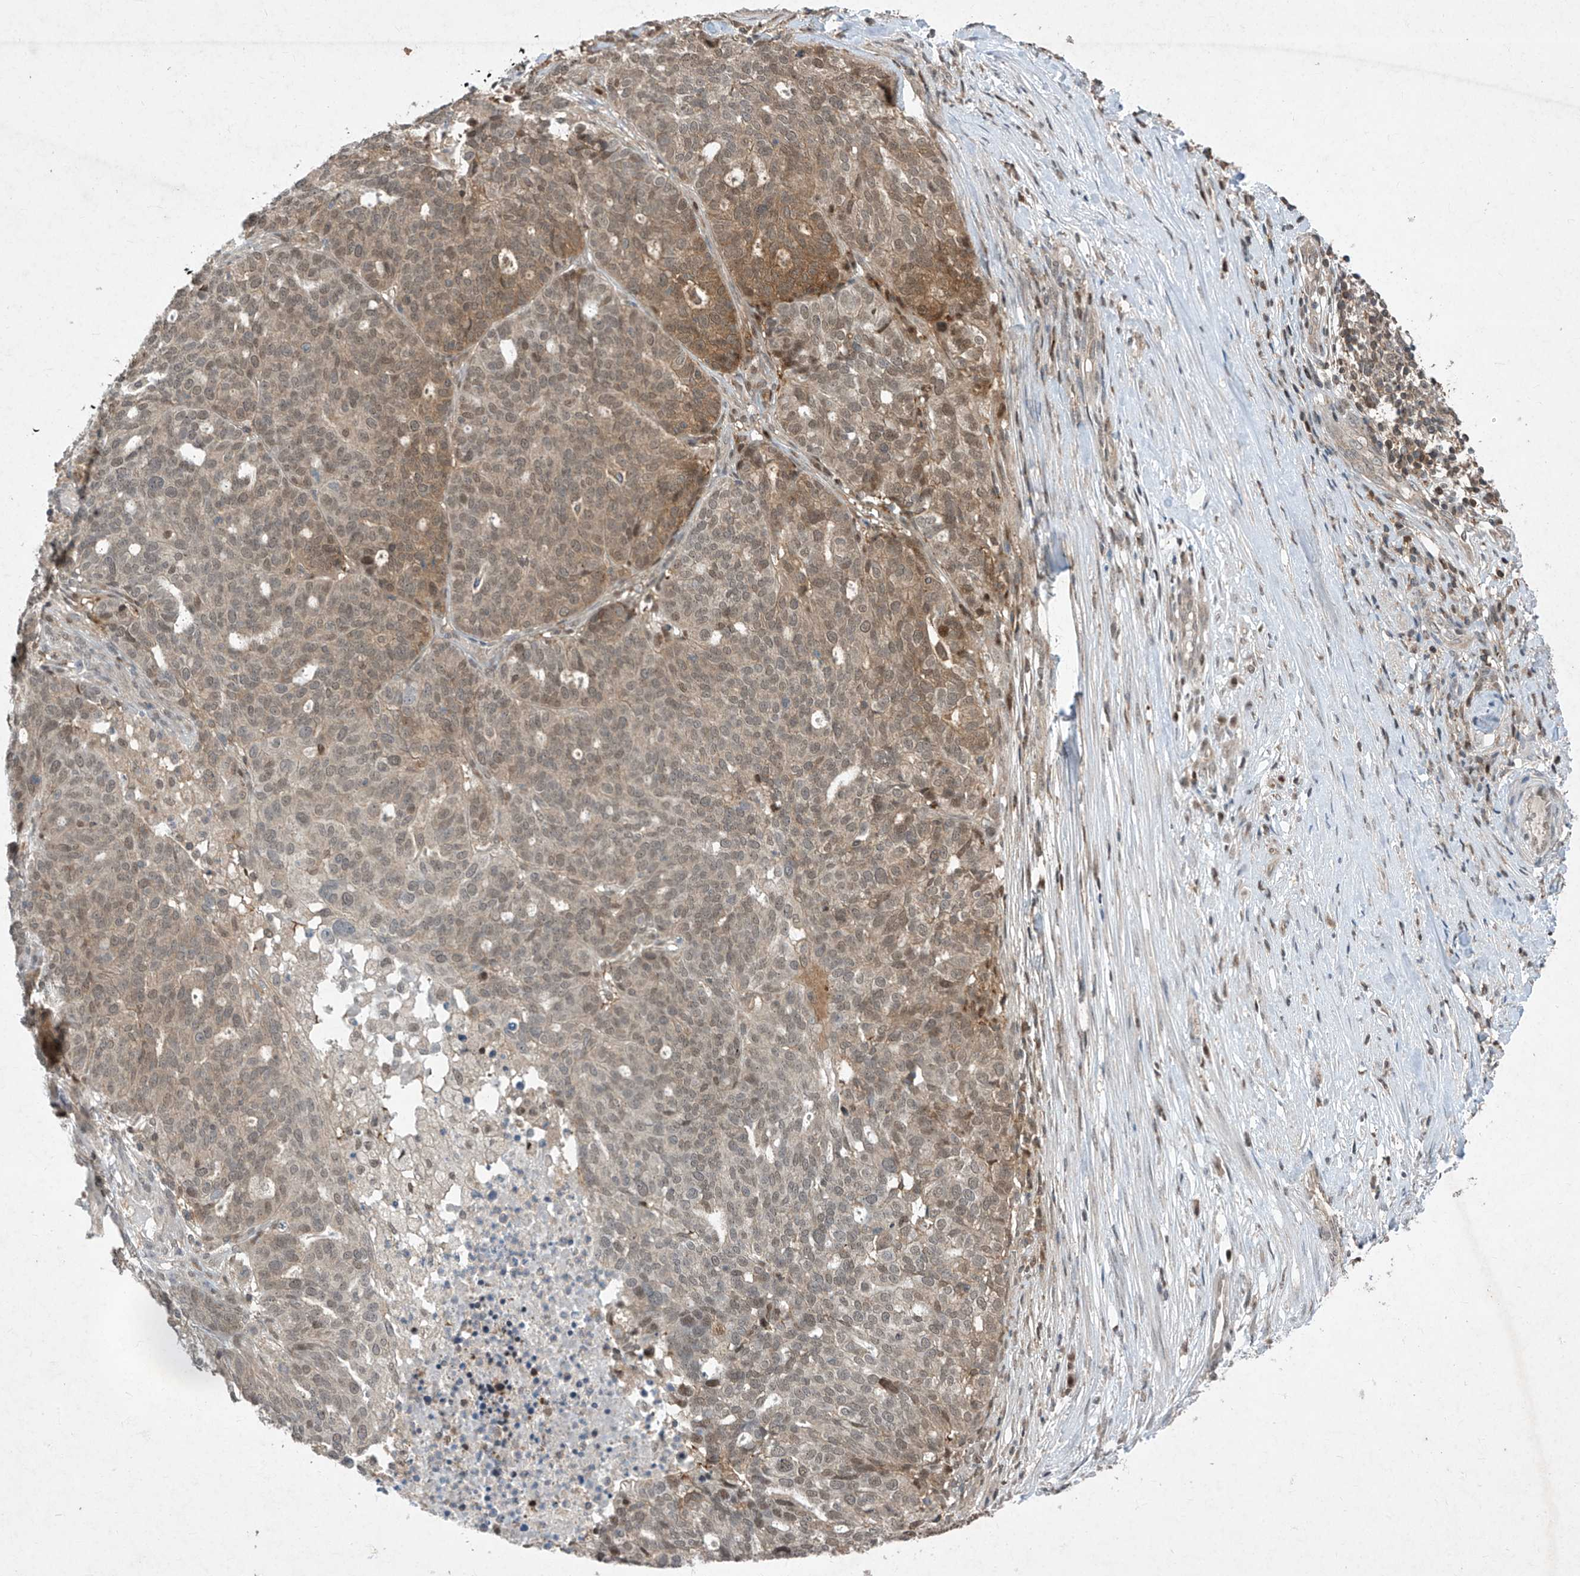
{"staining": {"intensity": "moderate", "quantity": "25%-75%", "location": "cytoplasmic/membranous,nuclear"}, "tissue": "ovarian cancer", "cell_type": "Tumor cells", "image_type": "cancer", "snomed": [{"axis": "morphology", "description": "Cystadenocarcinoma, serous, NOS"}, {"axis": "topography", "description": "Ovary"}], "caption": "Immunohistochemical staining of ovarian cancer shows medium levels of moderate cytoplasmic/membranous and nuclear expression in approximately 25%-75% of tumor cells. (Stains: DAB in brown, nuclei in blue, Microscopy: brightfield microscopy at high magnification).", "gene": "ZNF358", "patient": {"sex": "female", "age": 59}}